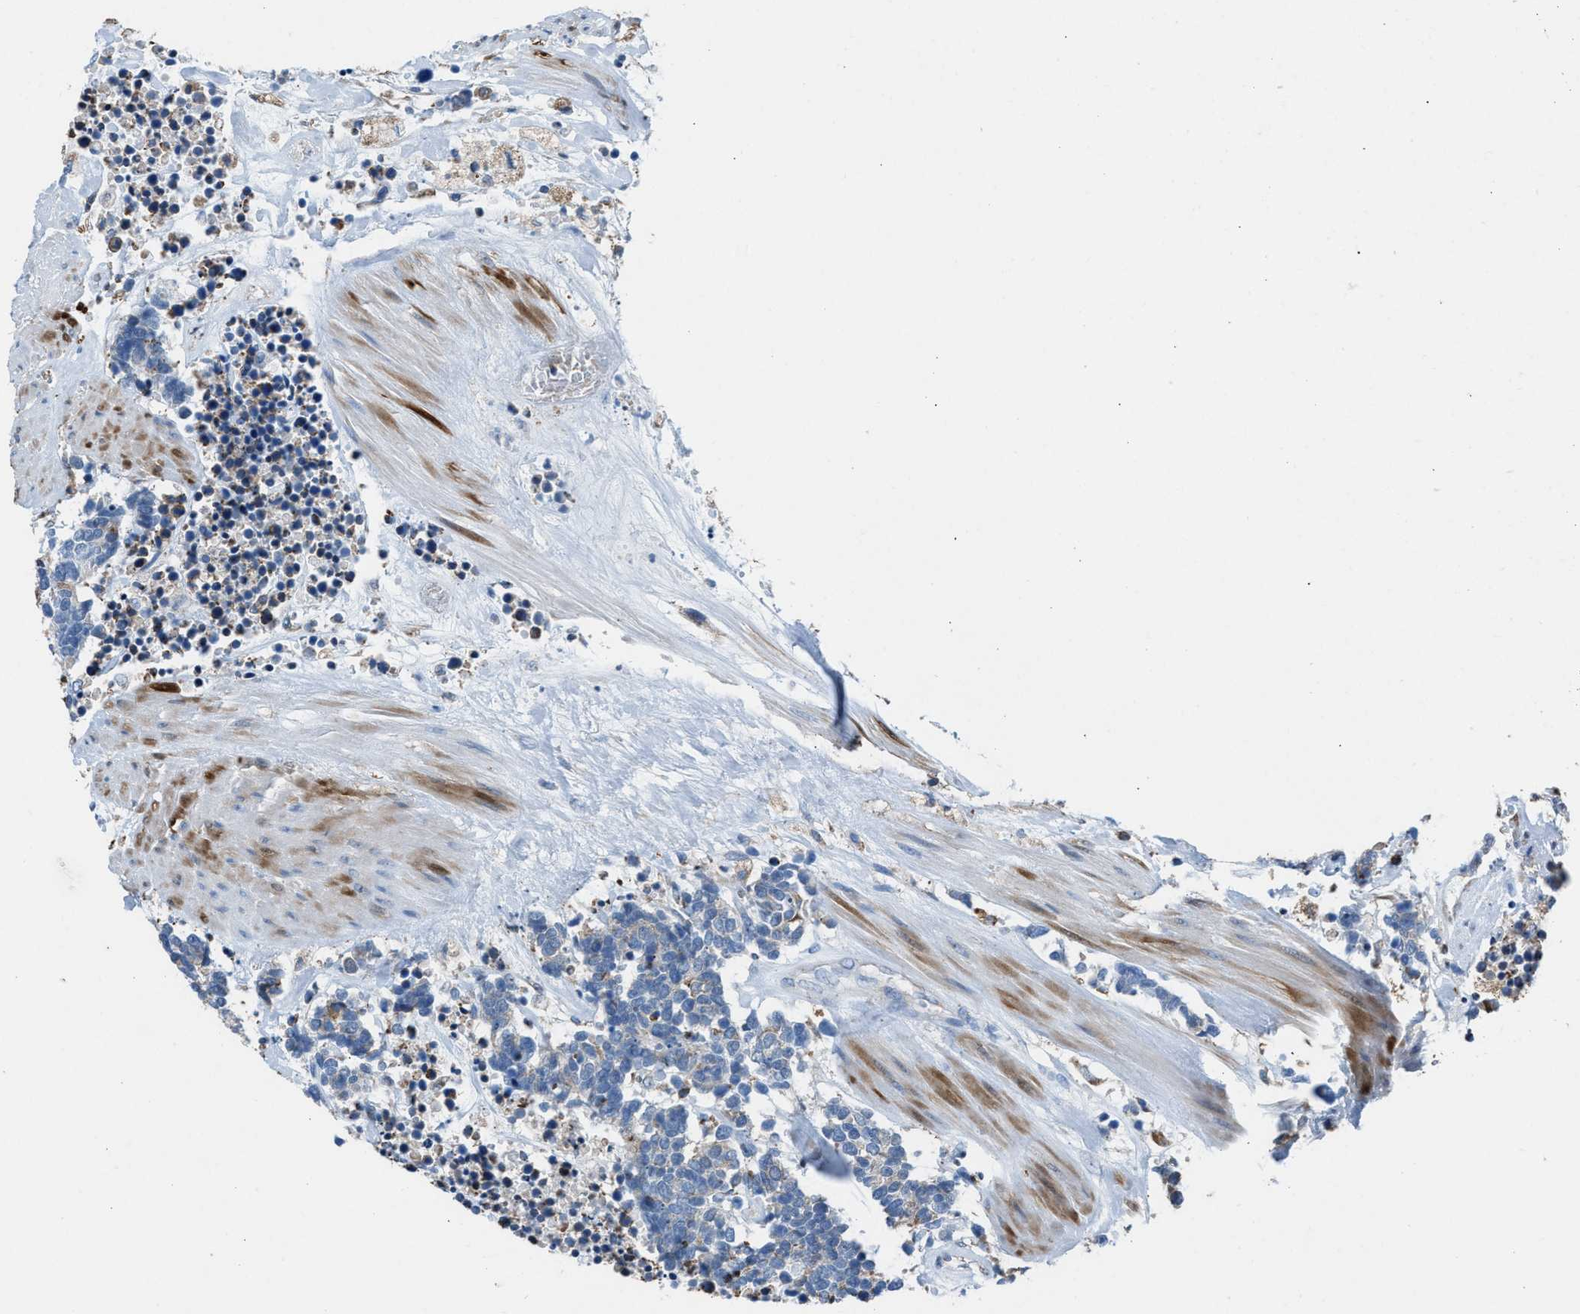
{"staining": {"intensity": "negative", "quantity": "none", "location": "none"}, "tissue": "carcinoid", "cell_type": "Tumor cells", "image_type": "cancer", "snomed": [{"axis": "morphology", "description": "Carcinoma, NOS"}, {"axis": "morphology", "description": "Carcinoid, malignant, NOS"}, {"axis": "topography", "description": "Urinary bladder"}], "caption": "IHC histopathology image of neoplastic tissue: human malignant carcinoid stained with DAB reveals no significant protein expression in tumor cells.", "gene": "CA3", "patient": {"sex": "male", "age": 57}}